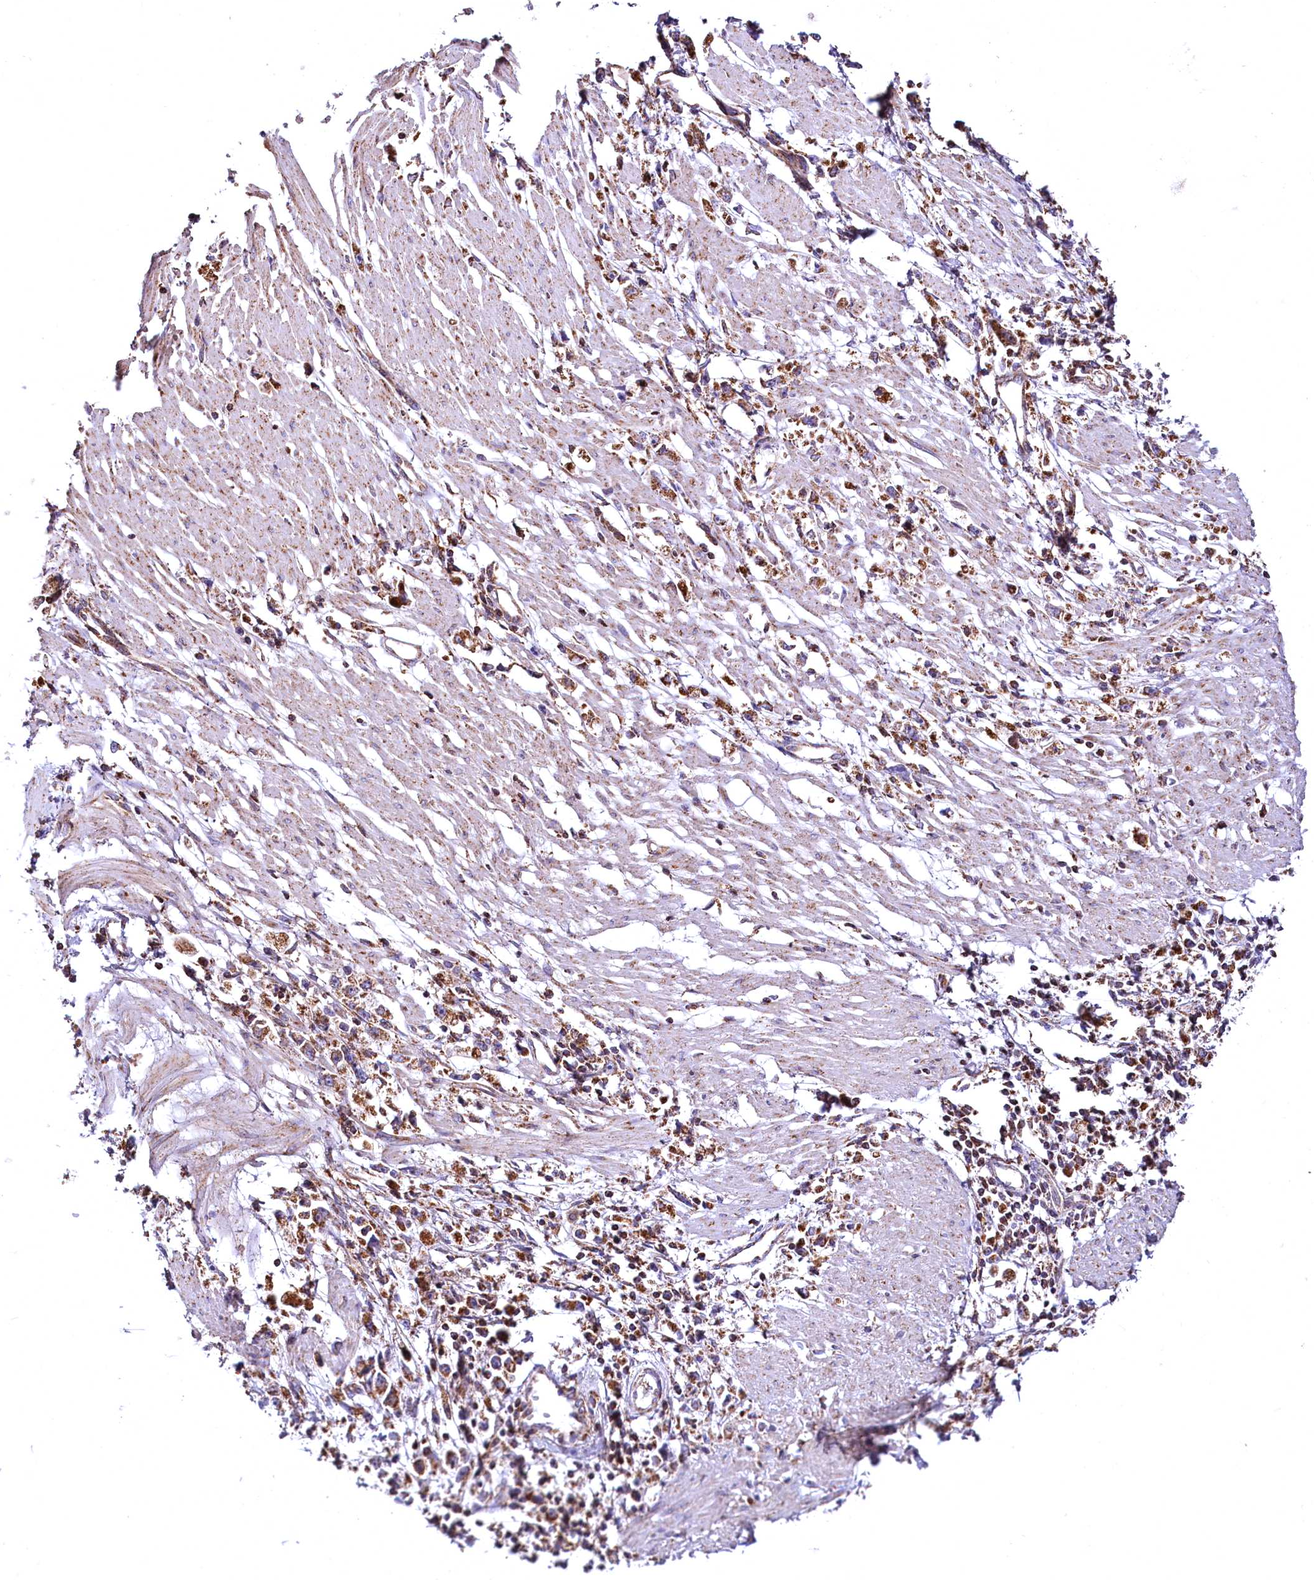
{"staining": {"intensity": "moderate", "quantity": ">75%", "location": "cytoplasmic/membranous"}, "tissue": "stomach cancer", "cell_type": "Tumor cells", "image_type": "cancer", "snomed": [{"axis": "morphology", "description": "Adenocarcinoma, NOS"}, {"axis": "topography", "description": "Stomach"}], "caption": "A brown stain highlights moderate cytoplasmic/membranous positivity of a protein in stomach cancer (adenocarcinoma) tumor cells. (Stains: DAB (3,3'-diaminobenzidine) in brown, nuclei in blue, Microscopy: brightfield microscopy at high magnification).", "gene": "NUDT15", "patient": {"sex": "female", "age": 59}}